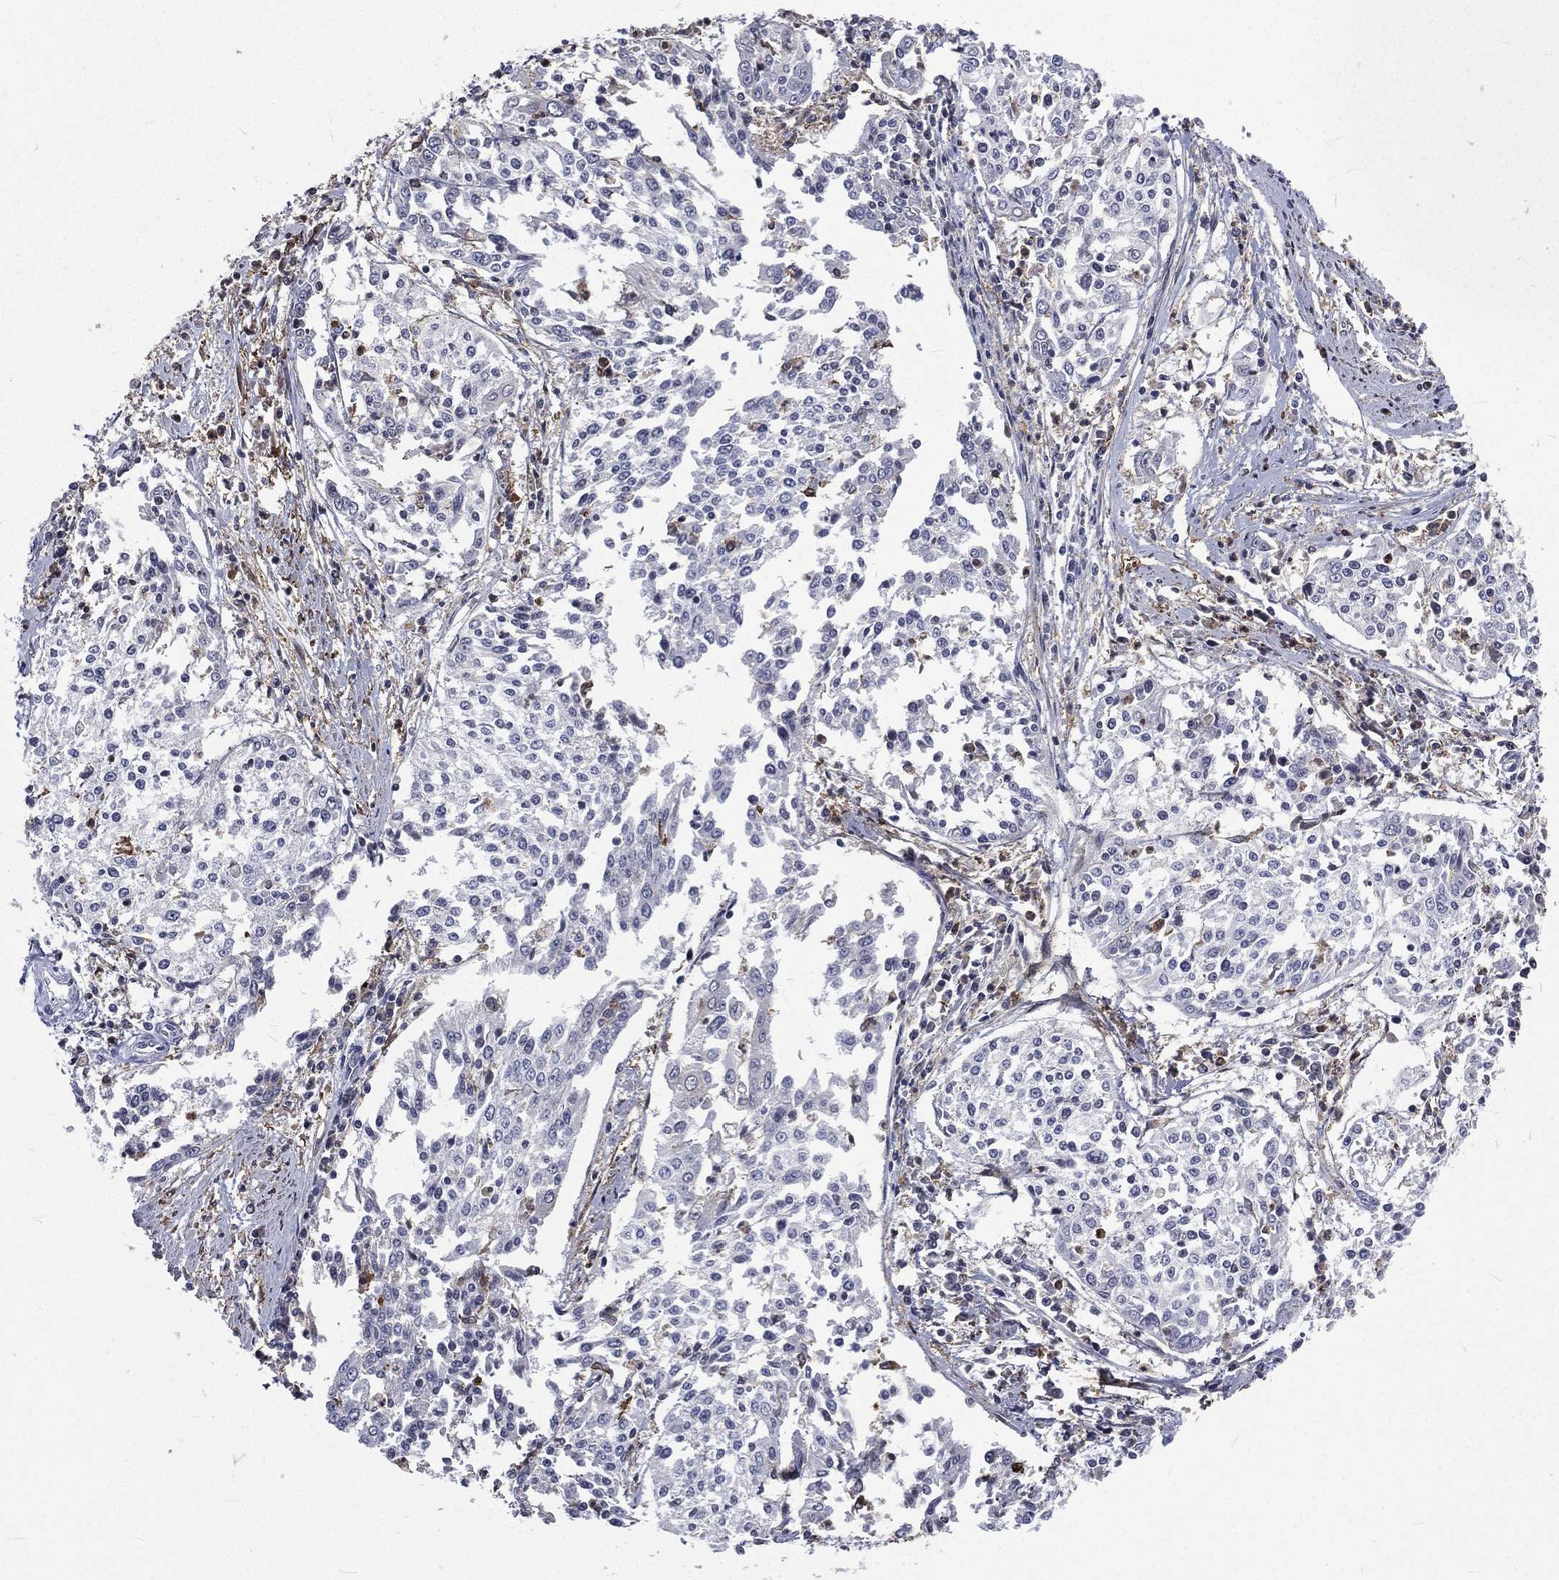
{"staining": {"intensity": "negative", "quantity": "none", "location": "none"}, "tissue": "cervical cancer", "cell_type": "Tumor cells", "image_type": "cancer", "snomed": [{"axis": "morphology", "description": "Squamous cell carcinoma, NOS"}, {"axis": "topography", "description": "Cervix"}], "caption": "Tumor cells show no significant protein positivity in cervical cancer.", "gene": "BASP1", "patient": {"sex": "female", "age": 41}}